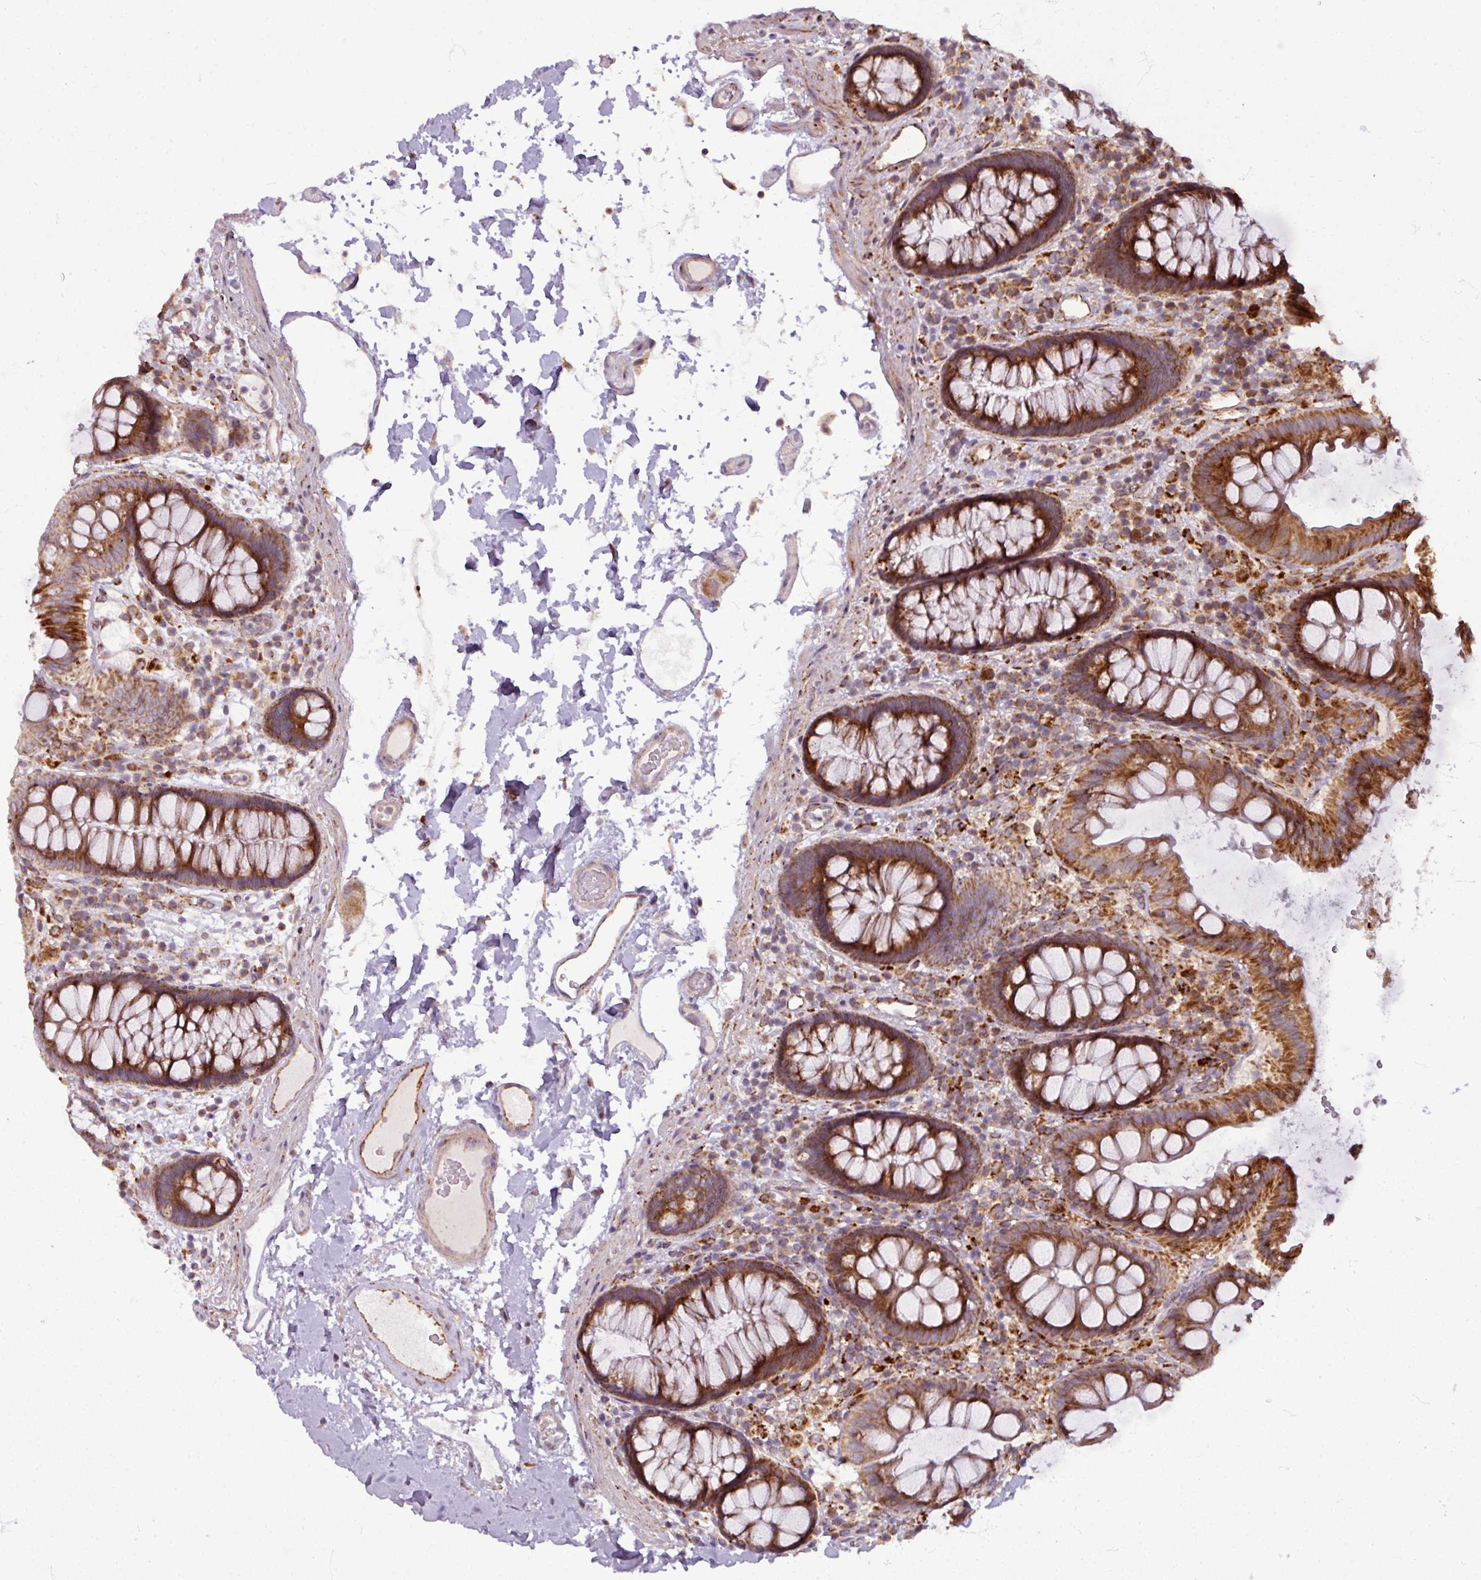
{"staining": {"intensity": "moderate", "quantity": ">75%", "location": "cytoplasmic/membranous"}, "tissue": "colon", "cell_type": "Endothelial cells", "image_type": "normal", "snomed": [{"axis": "morphology", "description": "Normal tissue, NOS"}, {"axis": "topography", "description": "Colon"}], "caption": "Benign colon demonstrates moderate cytoplasmic/membranous expression in approximately >75% of endothelial cells, visualized by immunohistochemistry. (brown staining indicates protein expression, while blue staining denotes nuclei).", "gene": "MAGT1", "patient": {"sex": "male", "age": 84}}